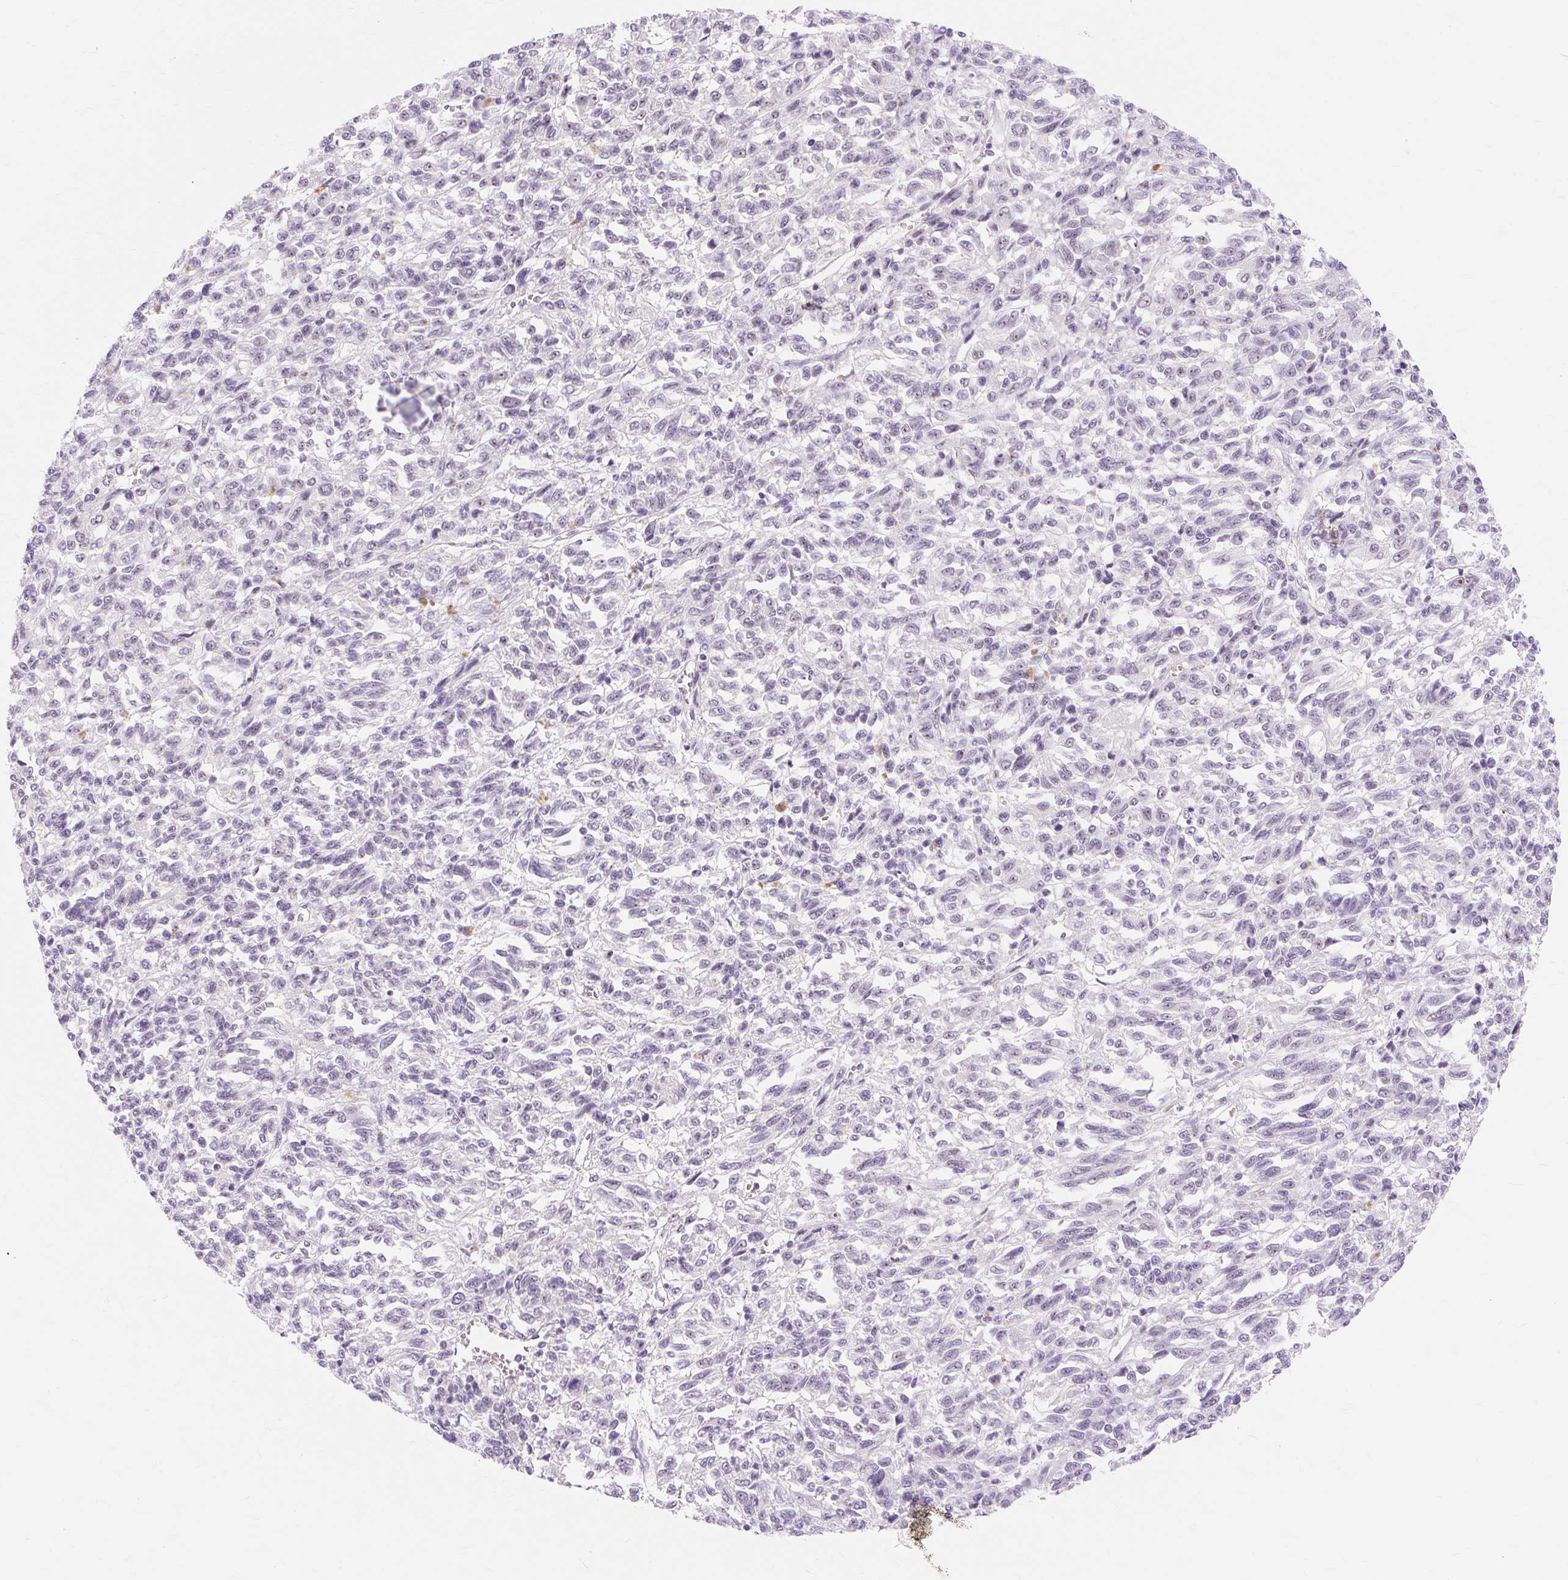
{"staining": {"intensity": "negative", "quantity": "none", "location": "none"}, "tissue": "melanoma", "cell_type": "Tumor cells", "image_type": "cancer", "snomed": [{"axis": "morphology", "description": "Malignant melanoma, Metastatic site"}, {"axis": "topography", "description": "Lung"}], "caption": "This is an immunohistochemistry (IHC) image of malignant melanoma (metastatic site). There is no expression in tumor cells.", "gene": "OBP2A", "patient": {"sex": "male", "age": 64}}